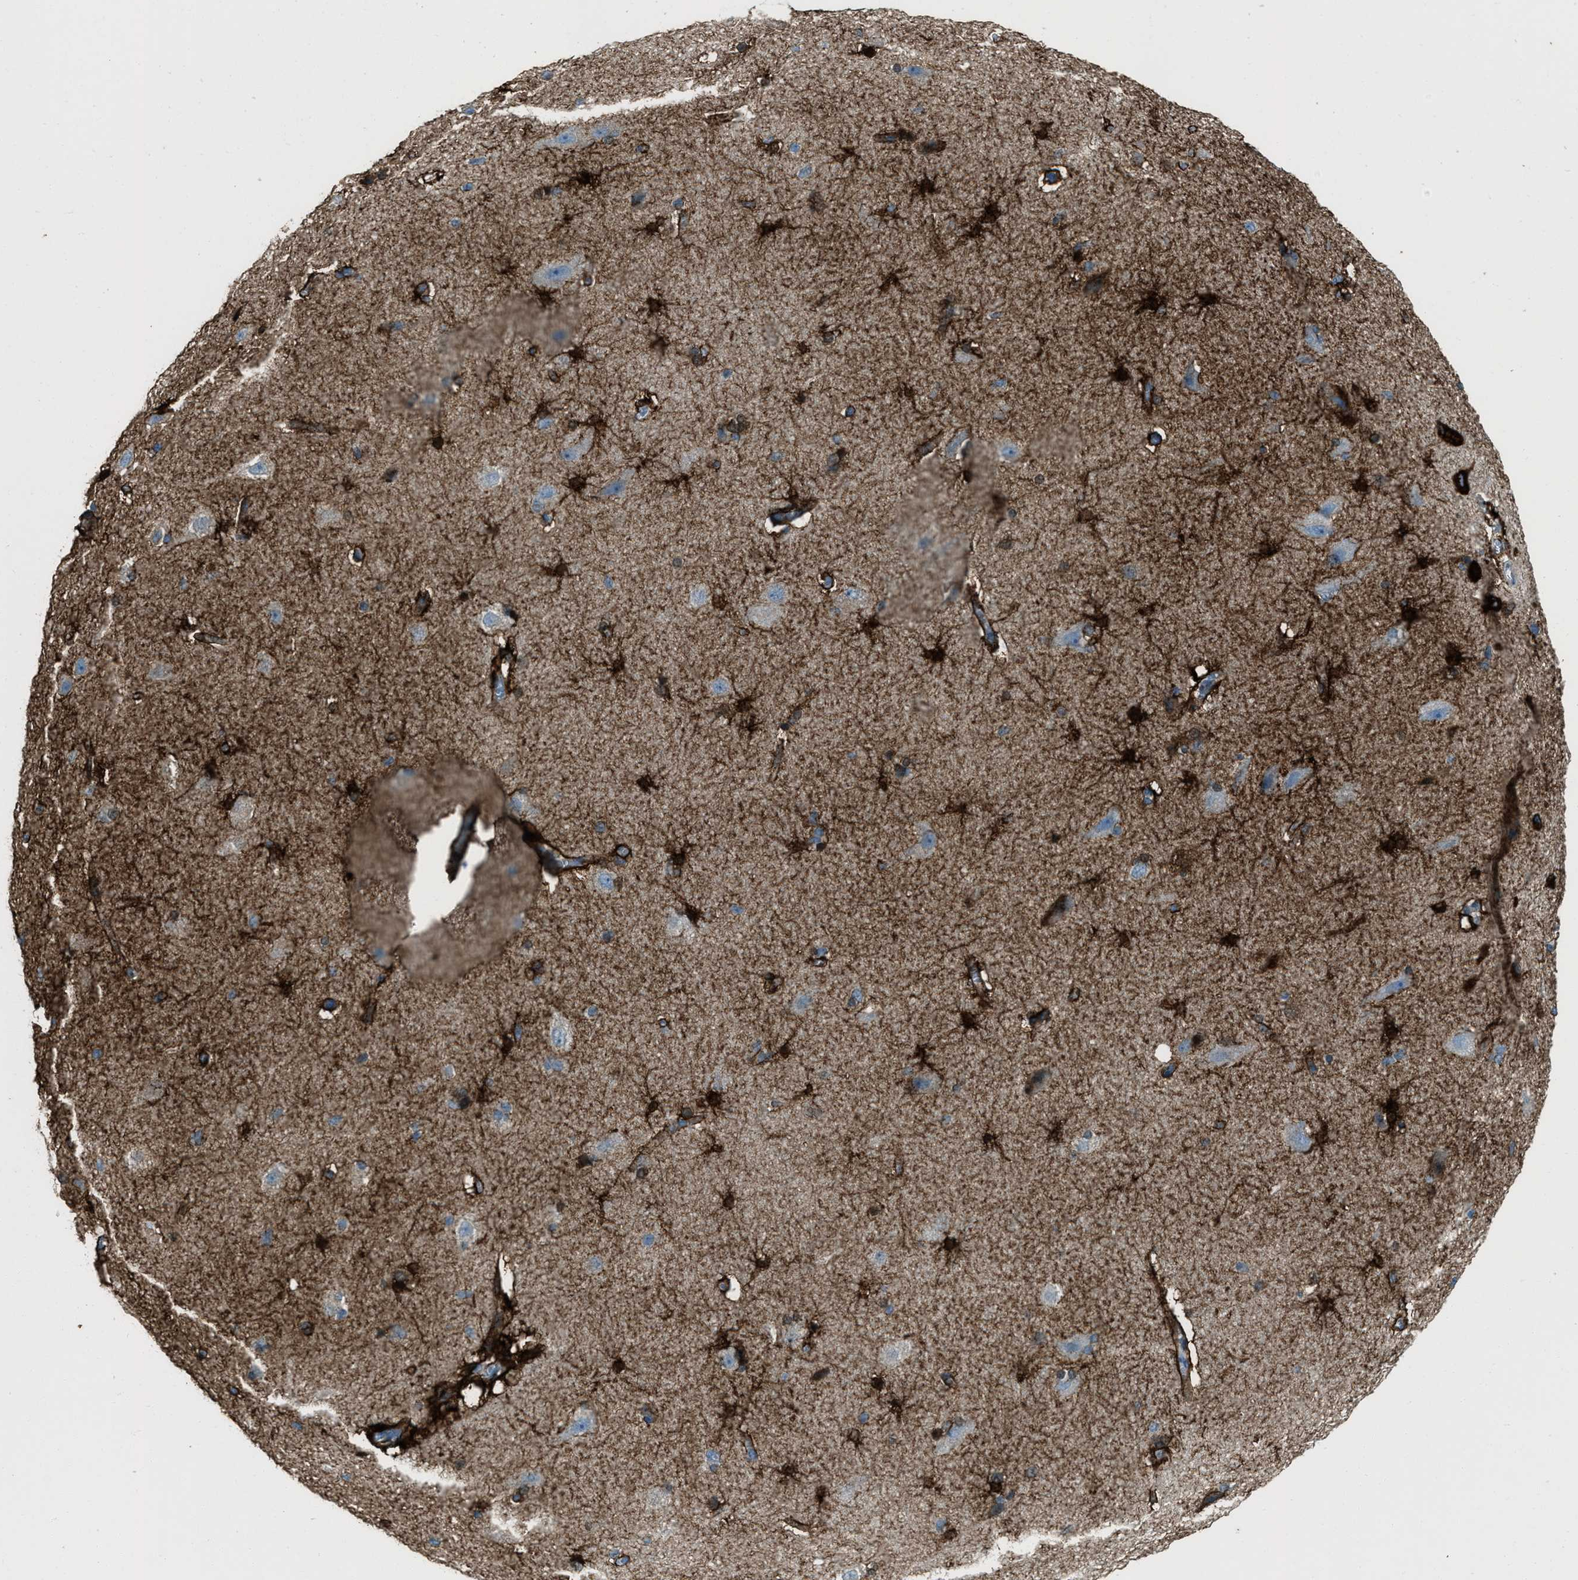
{"staining": {"intensity": "strong", "quantity": ">75%", "location": "cytoplasmic/membranous"}, "tissue": "cerebral cortex", "cell_type": "Endothelial cells", "image_type": "normal", "snomed": [{"axis": "morphology", "description": "Normal tissue, NOS"}, {"axis": "topography", "description": "Cerebral cortex"}, {"axis": "topography", "description": "Hippocampus"}], "caption": "This is an image of immunohistochemistry (IHC) staining of benign cerebral cortex, which shows strong expression in the cytoplasmic/membranous of endothelial cells.", "gene": "SVIL", "patient": {"sex": "female", "age": 19}}